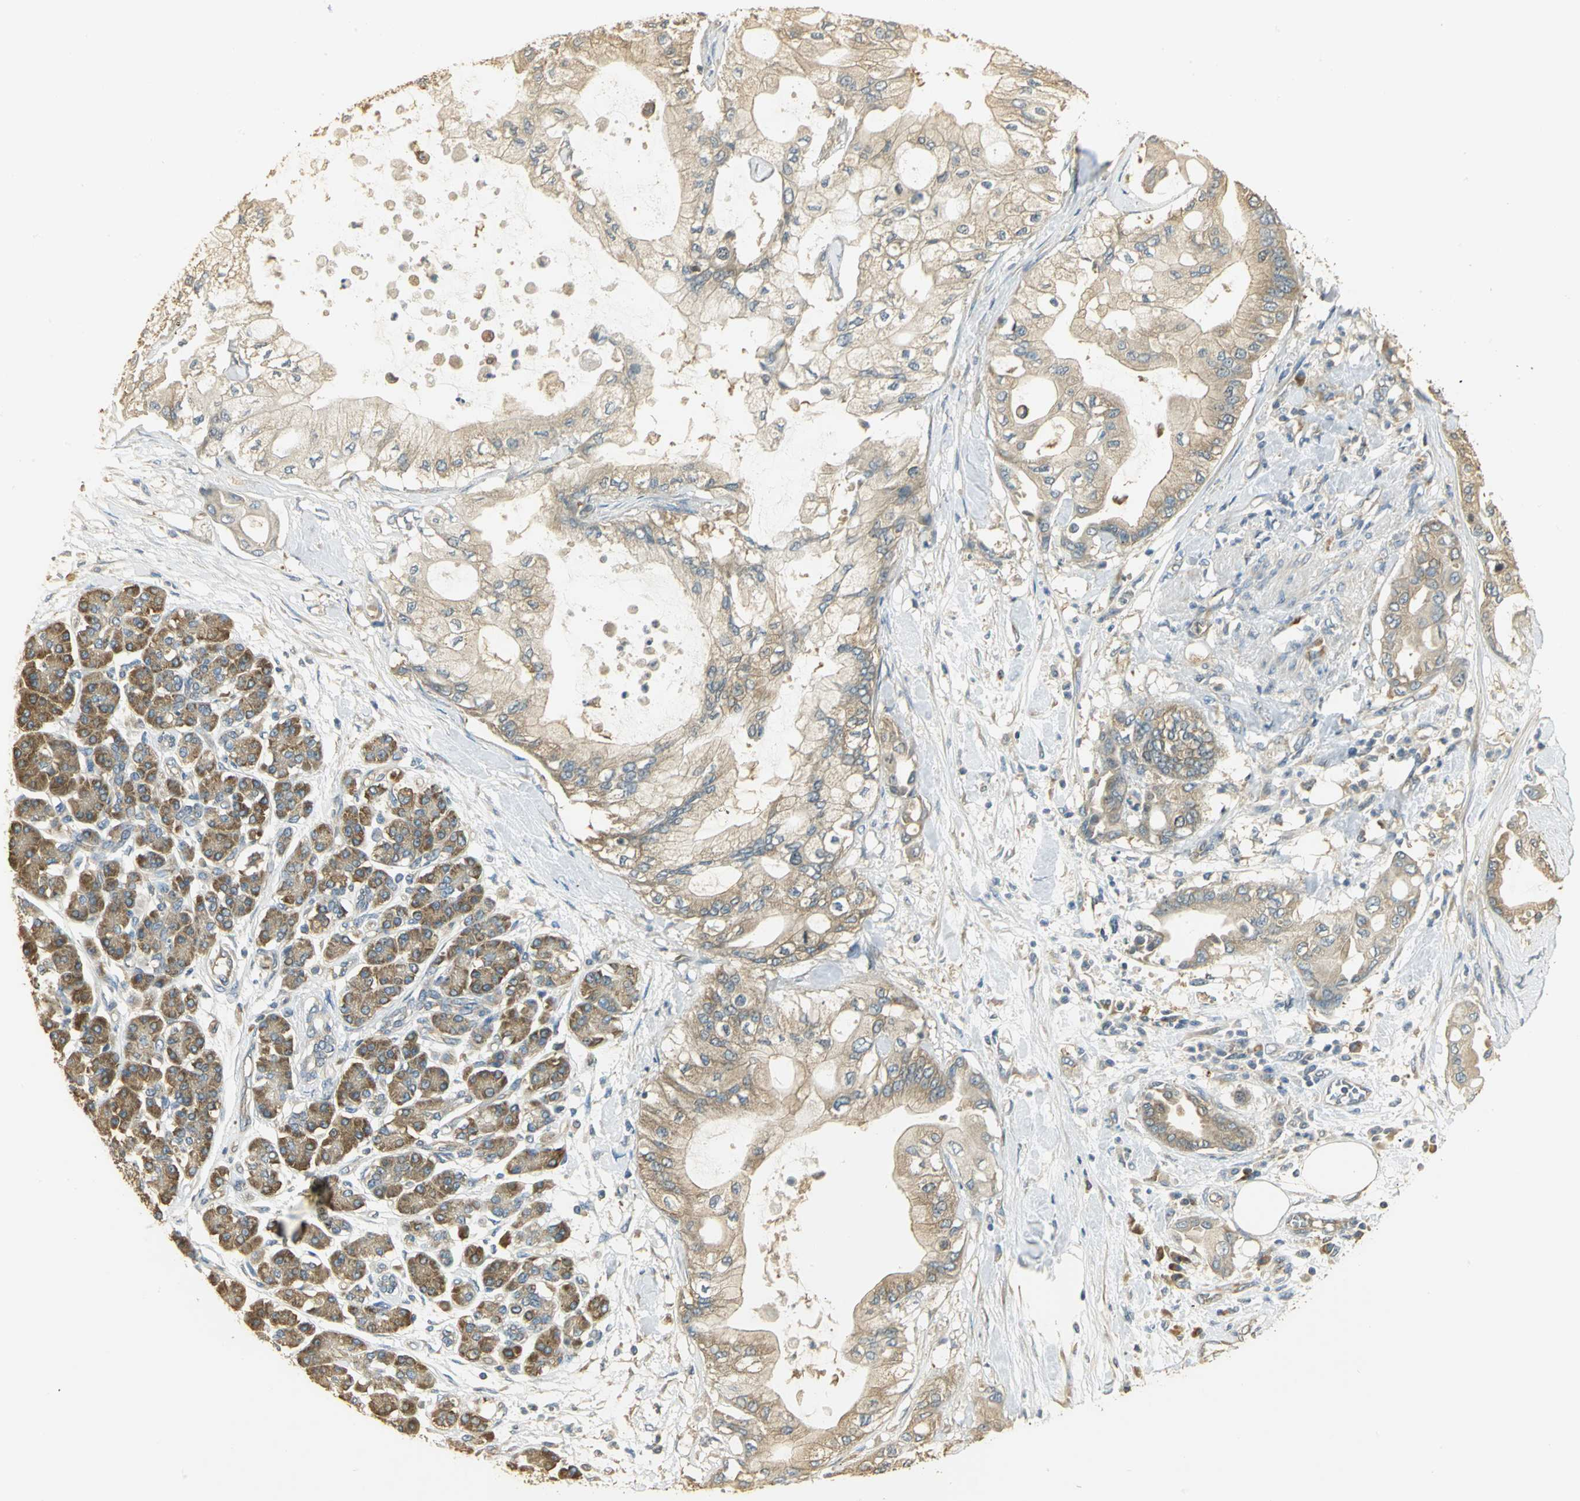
{"staining": {"intensity": "moderate", "quantity": ">75%", "location": "cytoplasmic/membranous"}, "tissue": "pancreatic cancer", "cell_type": "Tumor cells", "image_type": "cancer", "snomed": [{"axis": "morphology", "description": "Adenocarcinoma, NOS"}, {"axis": "morphology", "description": "Adenocarcinoma, metastatic, NOS"}, {"axis": "topography", "description": "Lymph node"}, {"axis": "topography", "description": "Pancreas"}, {"axis": "topography", "description": "Duodenum"}], "caption": "Pancreatic cancer stained with DAB IHC reveals medium levels of moderate cytoplasmic/membranous expression in approximately >75% of tumor cells.", "gene": "RARS1", "patient": {"sex": "female", "age": 64}}